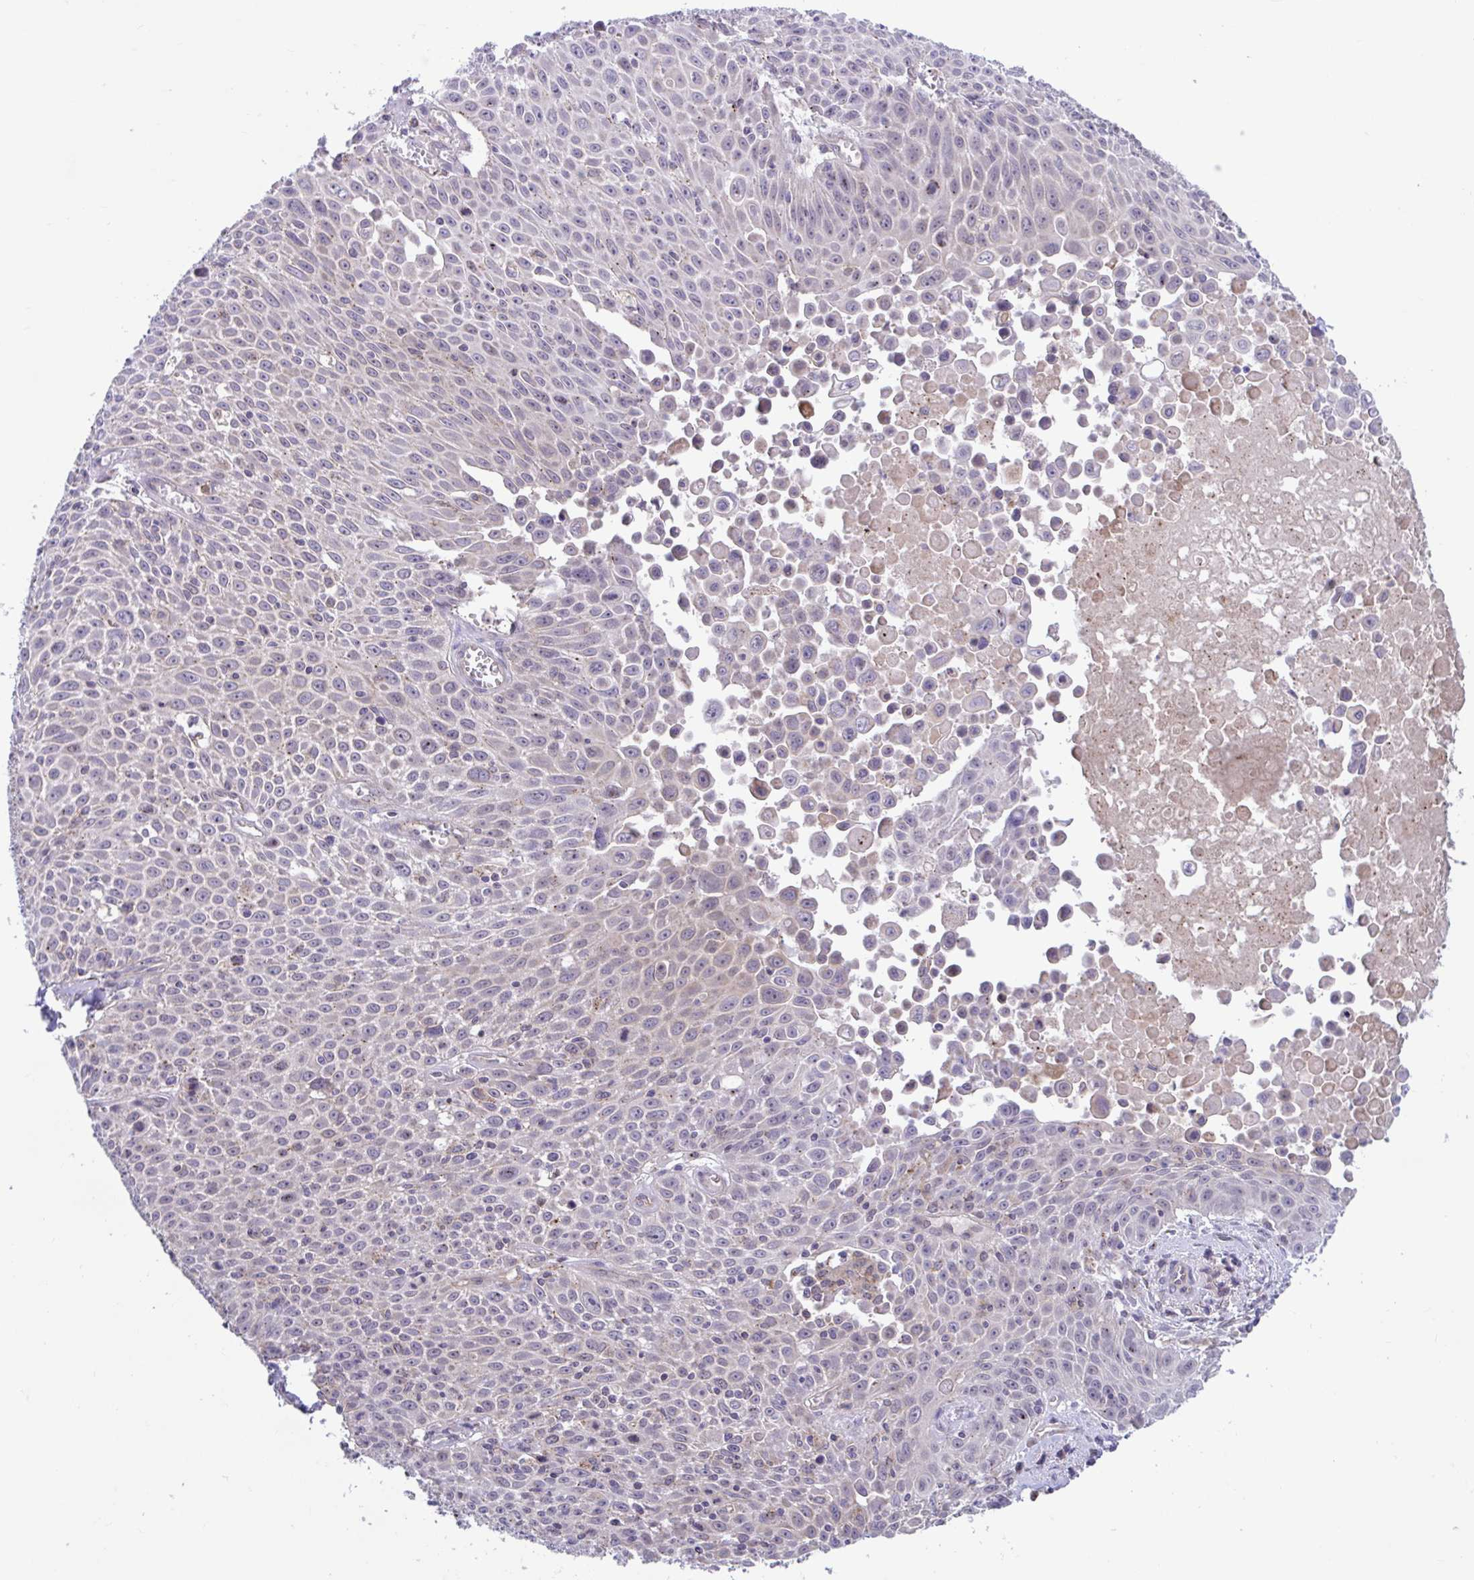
{"staining": {"intensity": "weak", "quantity": "<25%", "location": "cytoplasmic/membranous,nuclear"}, "tissue": "lung cancer", "cell_type": "Tumor cells", "image_type": "cancer", "snomed": [{"axis": "morphology", "description": "Squamous cell carcinoma, NOS"}, {"axis": "morphology", "description": "Squamous cell carcinoma, metastatic, NOS"}, {"axis": "topography", "description": "Lymph node"}, {"axis": "topography", "description": "Lung"}], "caption": "Immunohistochemistry of lung squamous cell carcinoma exhibits no staining in tumor cells.", "gene": "IST1", "patient": {"sex": "female", "age": 62}}